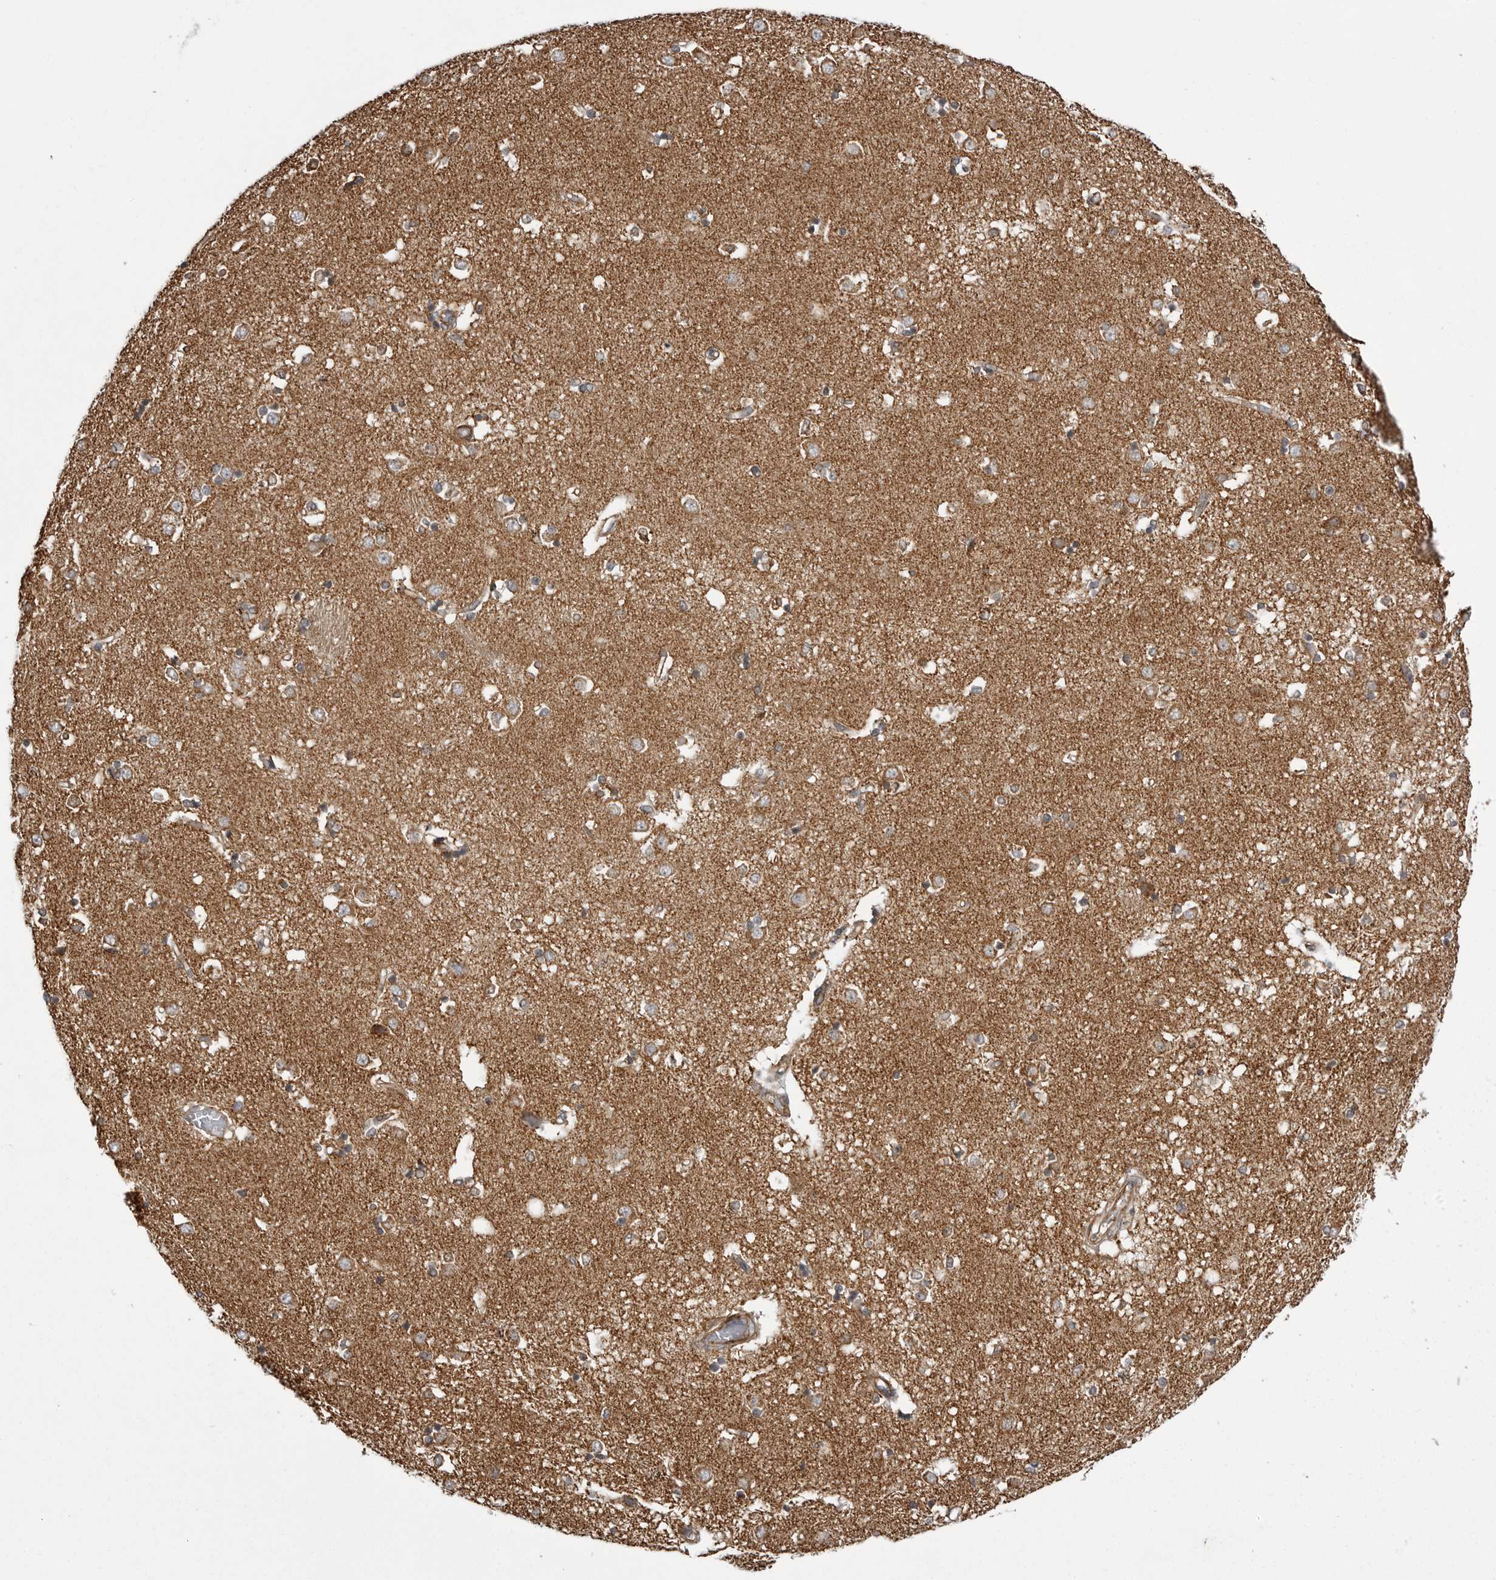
{"staining": {"intensity": "moderate", "quantity": ">75%", "location": "cytoplasmic/membranous"}, "tissue": "caudate", "cell_type": "Glial cells", "image_type": "normal", "snomed": [{"axis": "morphology", "description": "Normal tissue, NOS"}, {"axis": "topography", "description": "Lateral ventricle wall"}], "caption": "An IHC photomicrograph of unremarkable tissue is shown. Protein staining in brown highlights moderate cytoplasmic/membranous positivity in caudate within glial cells.", "gene": "FH", "patient": {"sex": "male", "age": 45}}